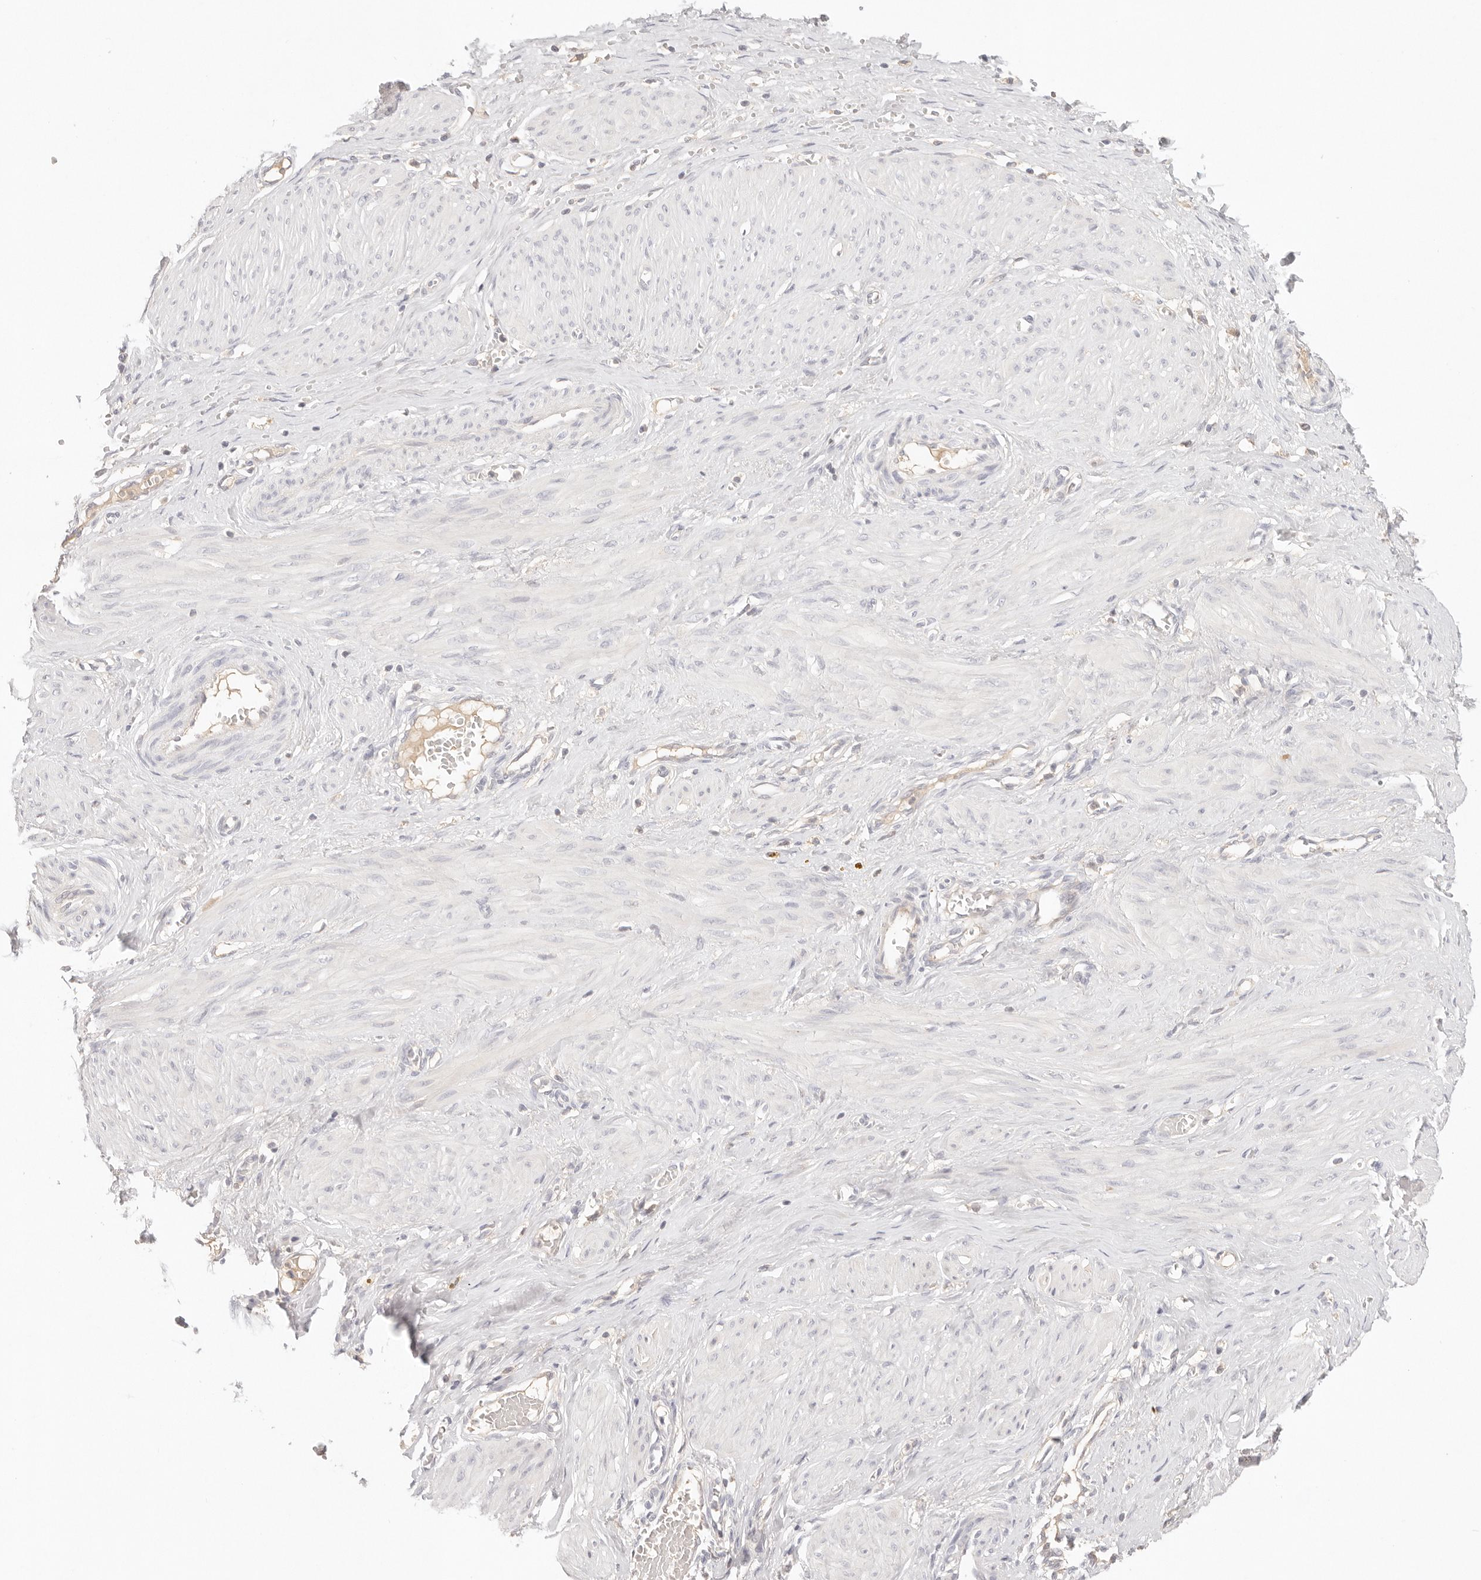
{"staining": {"intensity": "negative", "quantity": "none", "location": "none"}, "tissue": "smooth muscle", "cell_type": "Smooth muscle cells", "image_type": "normal", "snomed": [{"axis": "morphology", "description": "Normal tissue, NOS"}, {"axis": "topography", "description": "Endometrium"}], "caption": "Protein analysis of unremarkable smooth muscle reveals no significant staining in smooth muscle cells.", "gene": "SPHK1", "patient": {"sex": "female", "age": 33}}